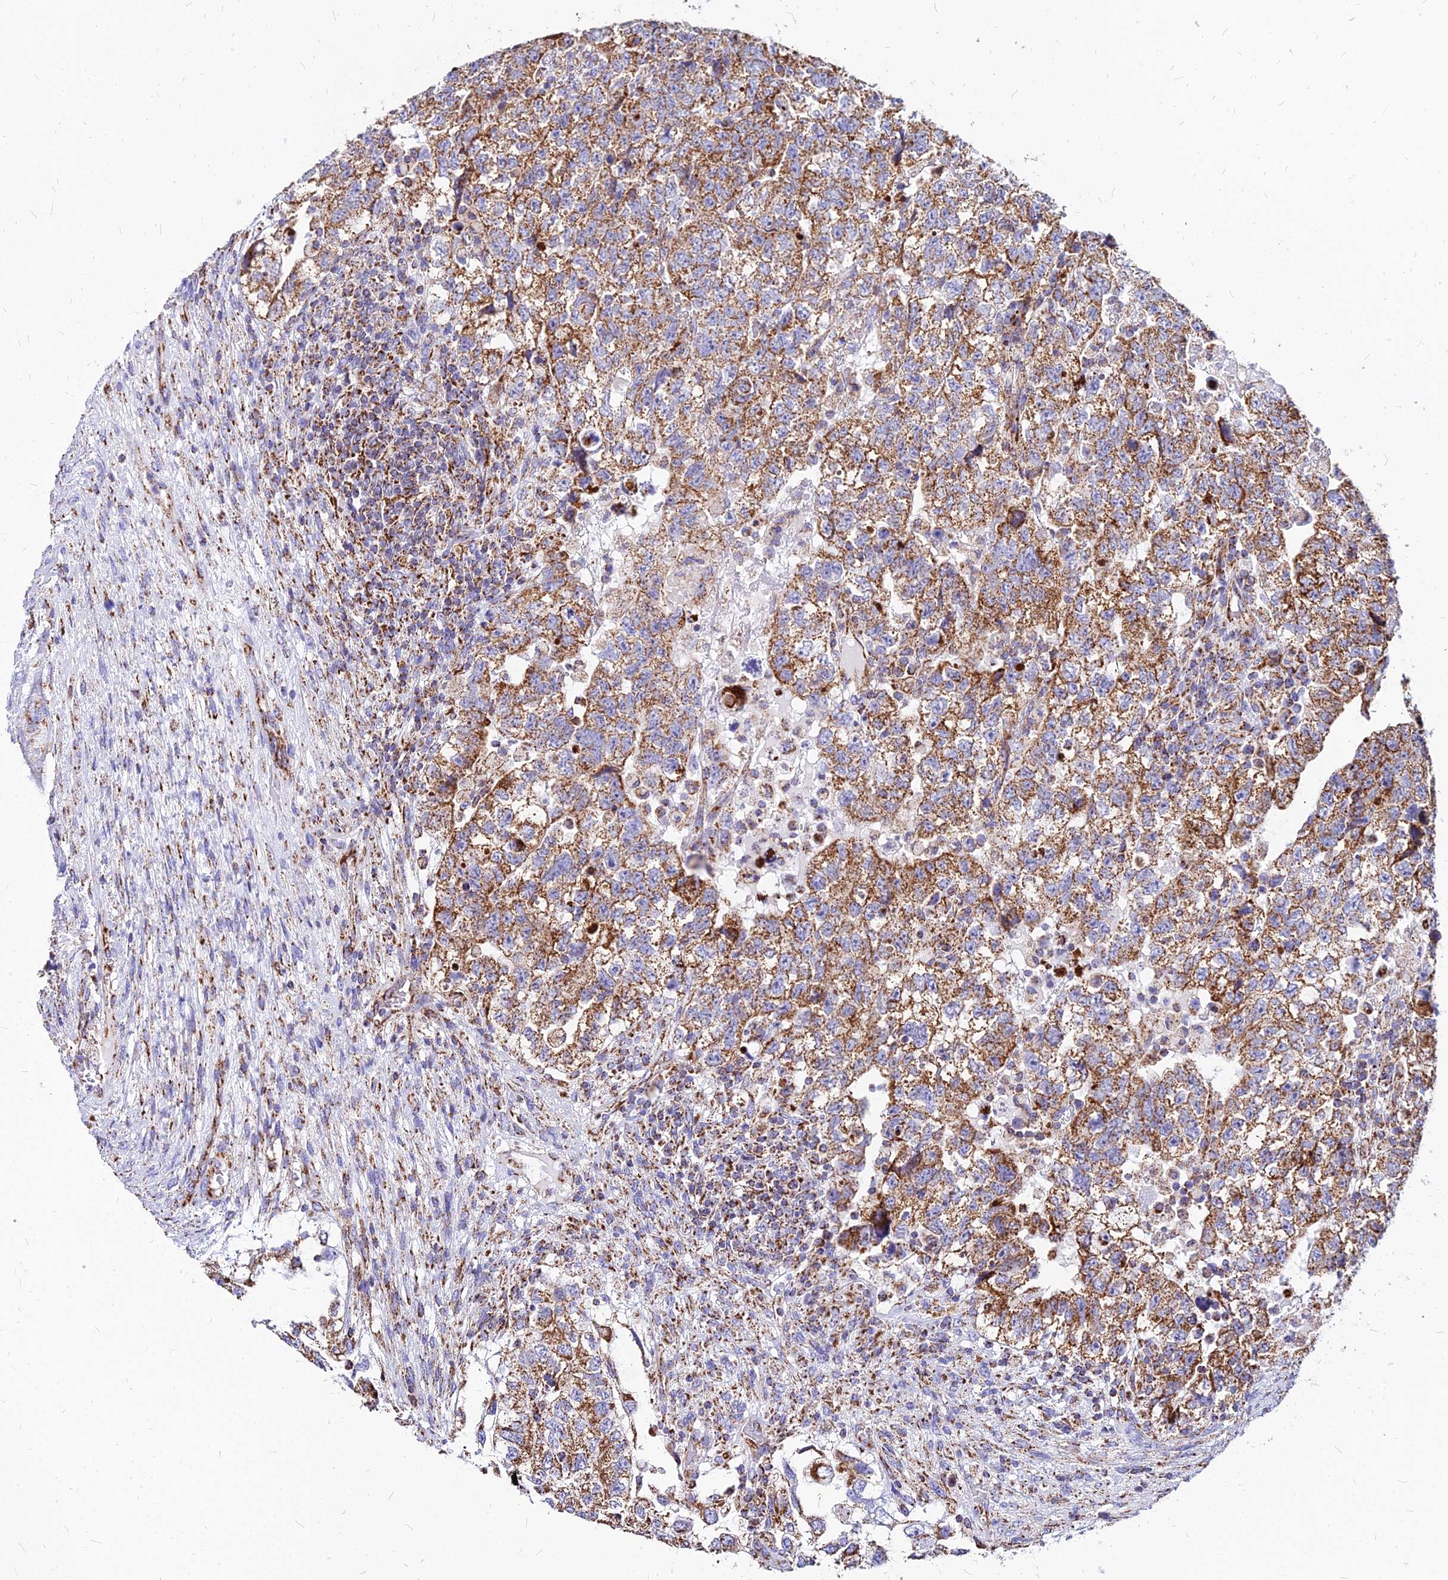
{"staining": {"intensity": "moderate", "quantity": ">75%", "location": "cytoplasmic/membranous"}, "tissue": "testis cancer", "cell_type": "Tumor cells", "image_type": "cancer", "snomed": [{"axis": "morphology", "description": "Normal tissue, NOS"}, {"axis": "morphology", "description": "Carcinoma, Embryonal, NOS"}, {"axis": "topography", "description": "Testis"}], "caption": "Embryonal carcinoma (testis) stained with DAB immunohistochemistry (IHC) exhibits medium levels of moderate cytoplasmic/membranous positivity in about >75% of tumor cells.", "gene": "DLD", "patient": {"sex": "male", "age": 36}}